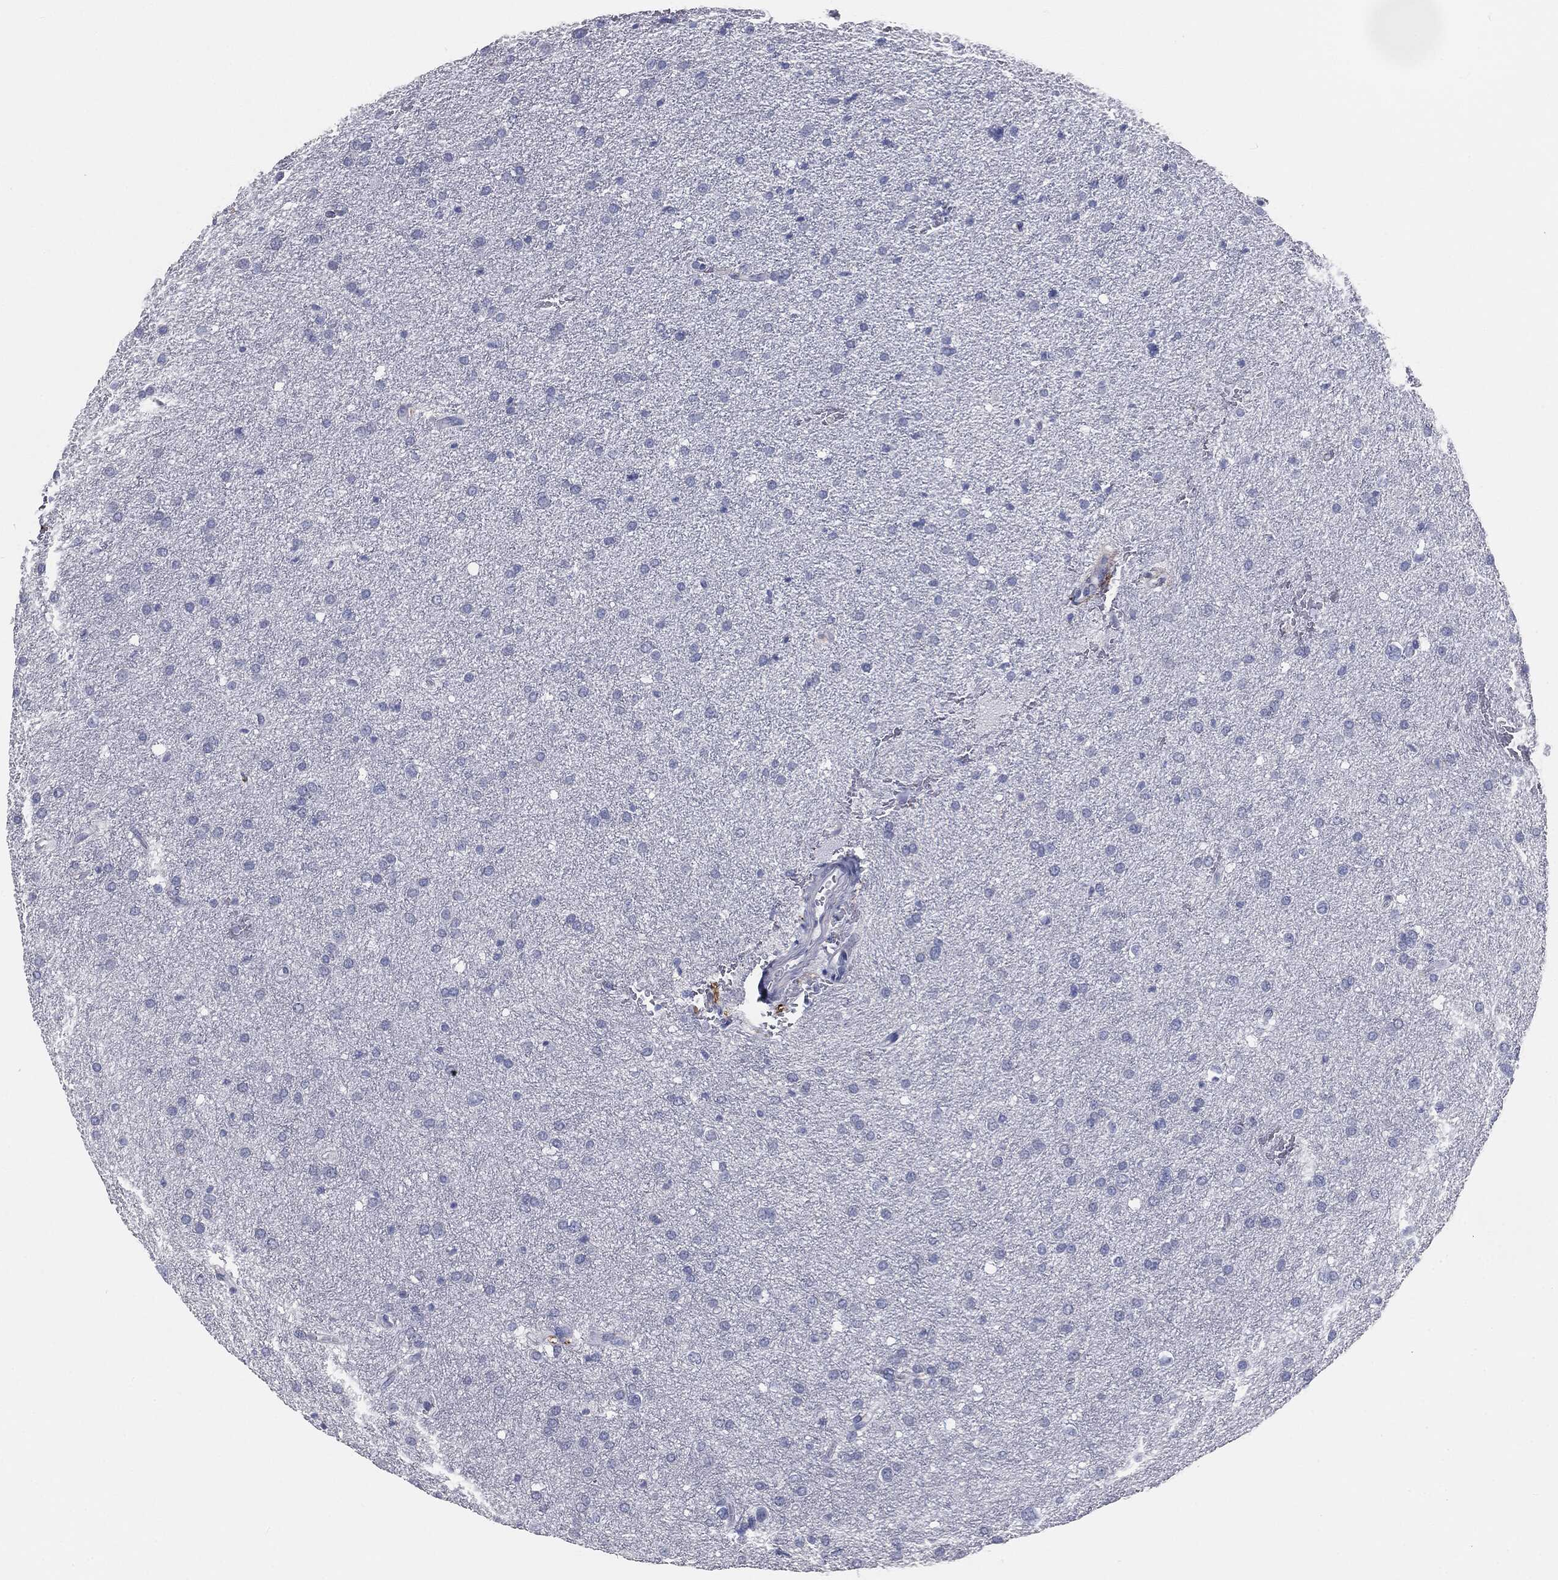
{"staining": {"intensity": "negative", "quantity": "none", "location": "none"}, "tissue": "glioma", "cell_type": "Tumor cells", "image_type": "cancer", "snomed": [{"axis": "morphology", "description": "Glioma, malignant, Low grade"}, {"axis": "topography", "description": "Brain"}], "caption": "Tumor cells show no significant protein positivity in malignant glioma (low-grade).", "gene": "CAV3", "patient": {"sex": "female", "age": 37}}